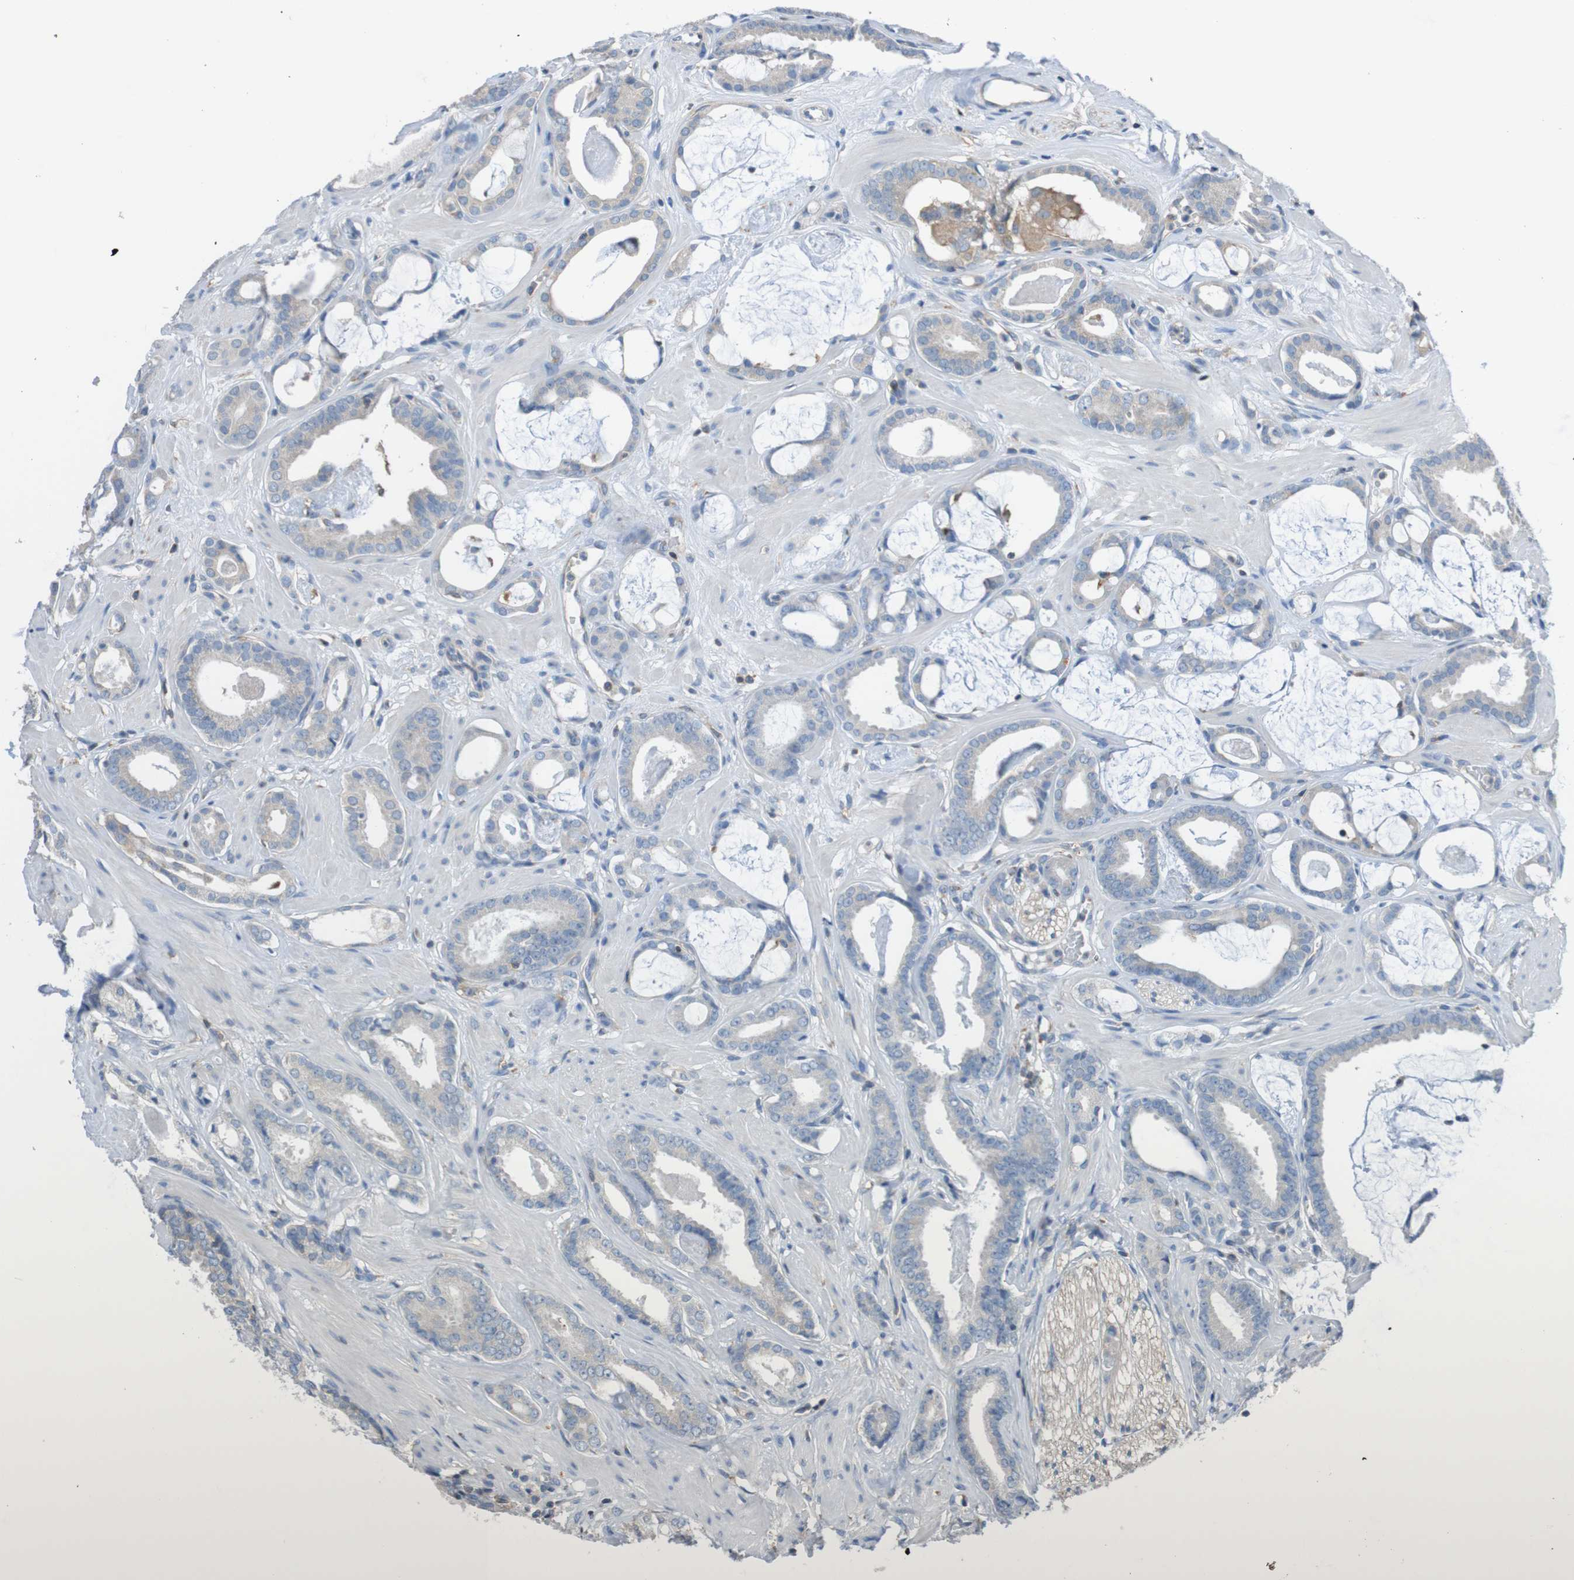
{"staining": {"intensity": "weak", "quantity": ">75%", "location": "cytoplasmic/membranous"}, "tissue": "prostate cancer", "cell_type": "Tumor cells", "image_type": "cancer", "snomed": [{"axis": "morphology", "description": "Adenocarcinoma, Low grade"}, {"axis": "topography", "description": "Prostate"}], "caption": "An IHC image of neoplastic tissue is shown. Protein staining in brown shows weak cytoplasmic/membranous positivity in prostate adenocarcinoma (low-grade) within tumor cells. (DAB (3,3'-diaminobenzidine) IHC, brown staining for protein, blue staining for nuclei).", "gene": "MINAR1", "patient": {"sex": "male", "age": 53}}